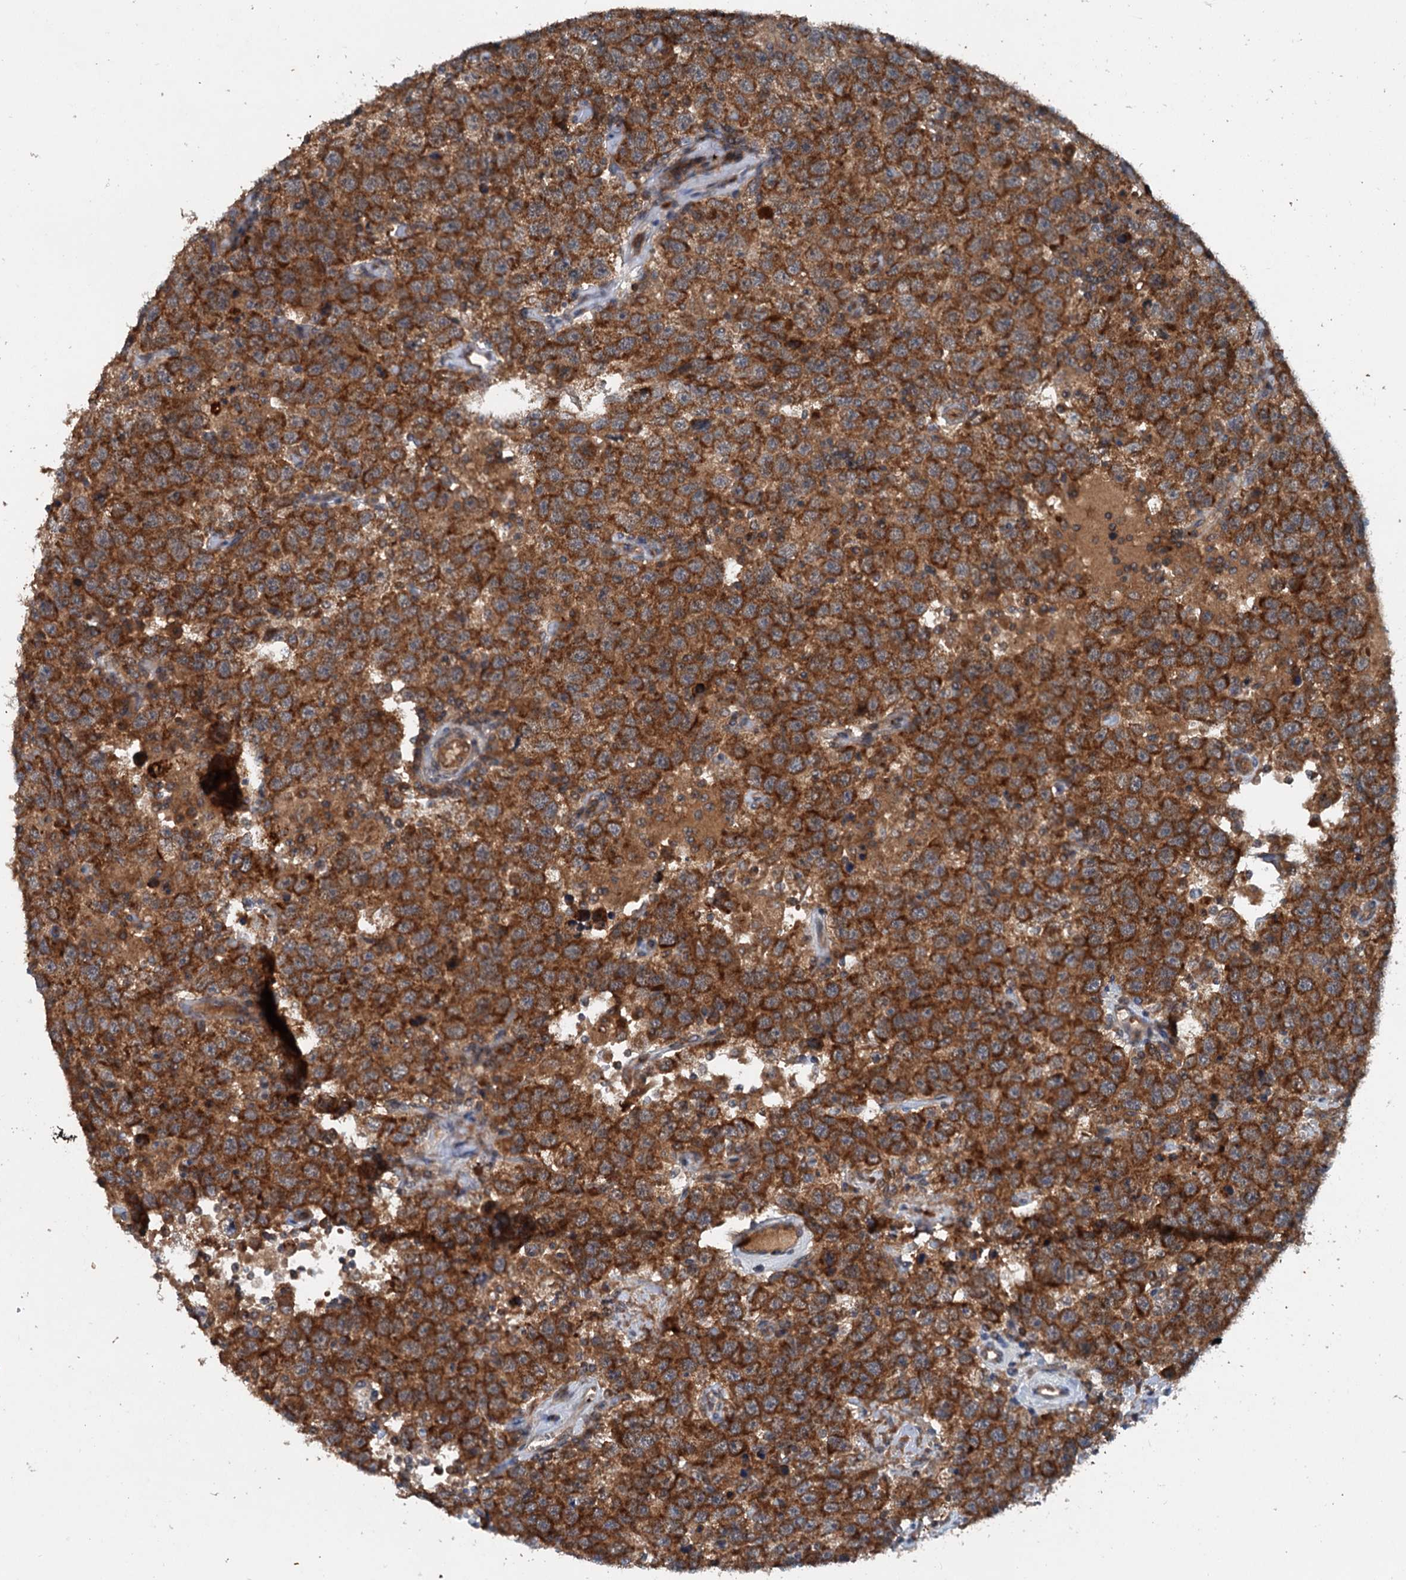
{"staining": {"intensity": "strong", "quantity": ">75%", "location": "cytoplasmic/membranous"}, "tissue": "testis cancer", "cell_type": "Tumor cells", "image_type": "cancer", "snomed": [{"axis": "morphology", "description": "Seminoma, NOS"}, {"axis": "topography", "description": "Testis"}], "caption": "Approximately >75% of tumor cells in testis cancer (seminoma) reveal strong cytoplasmic/membranous protein expression as visualized by brown immunohistochemical staining.", "gene": "N4BP2L2", "patient": {"sex": "male", "age": 41}}